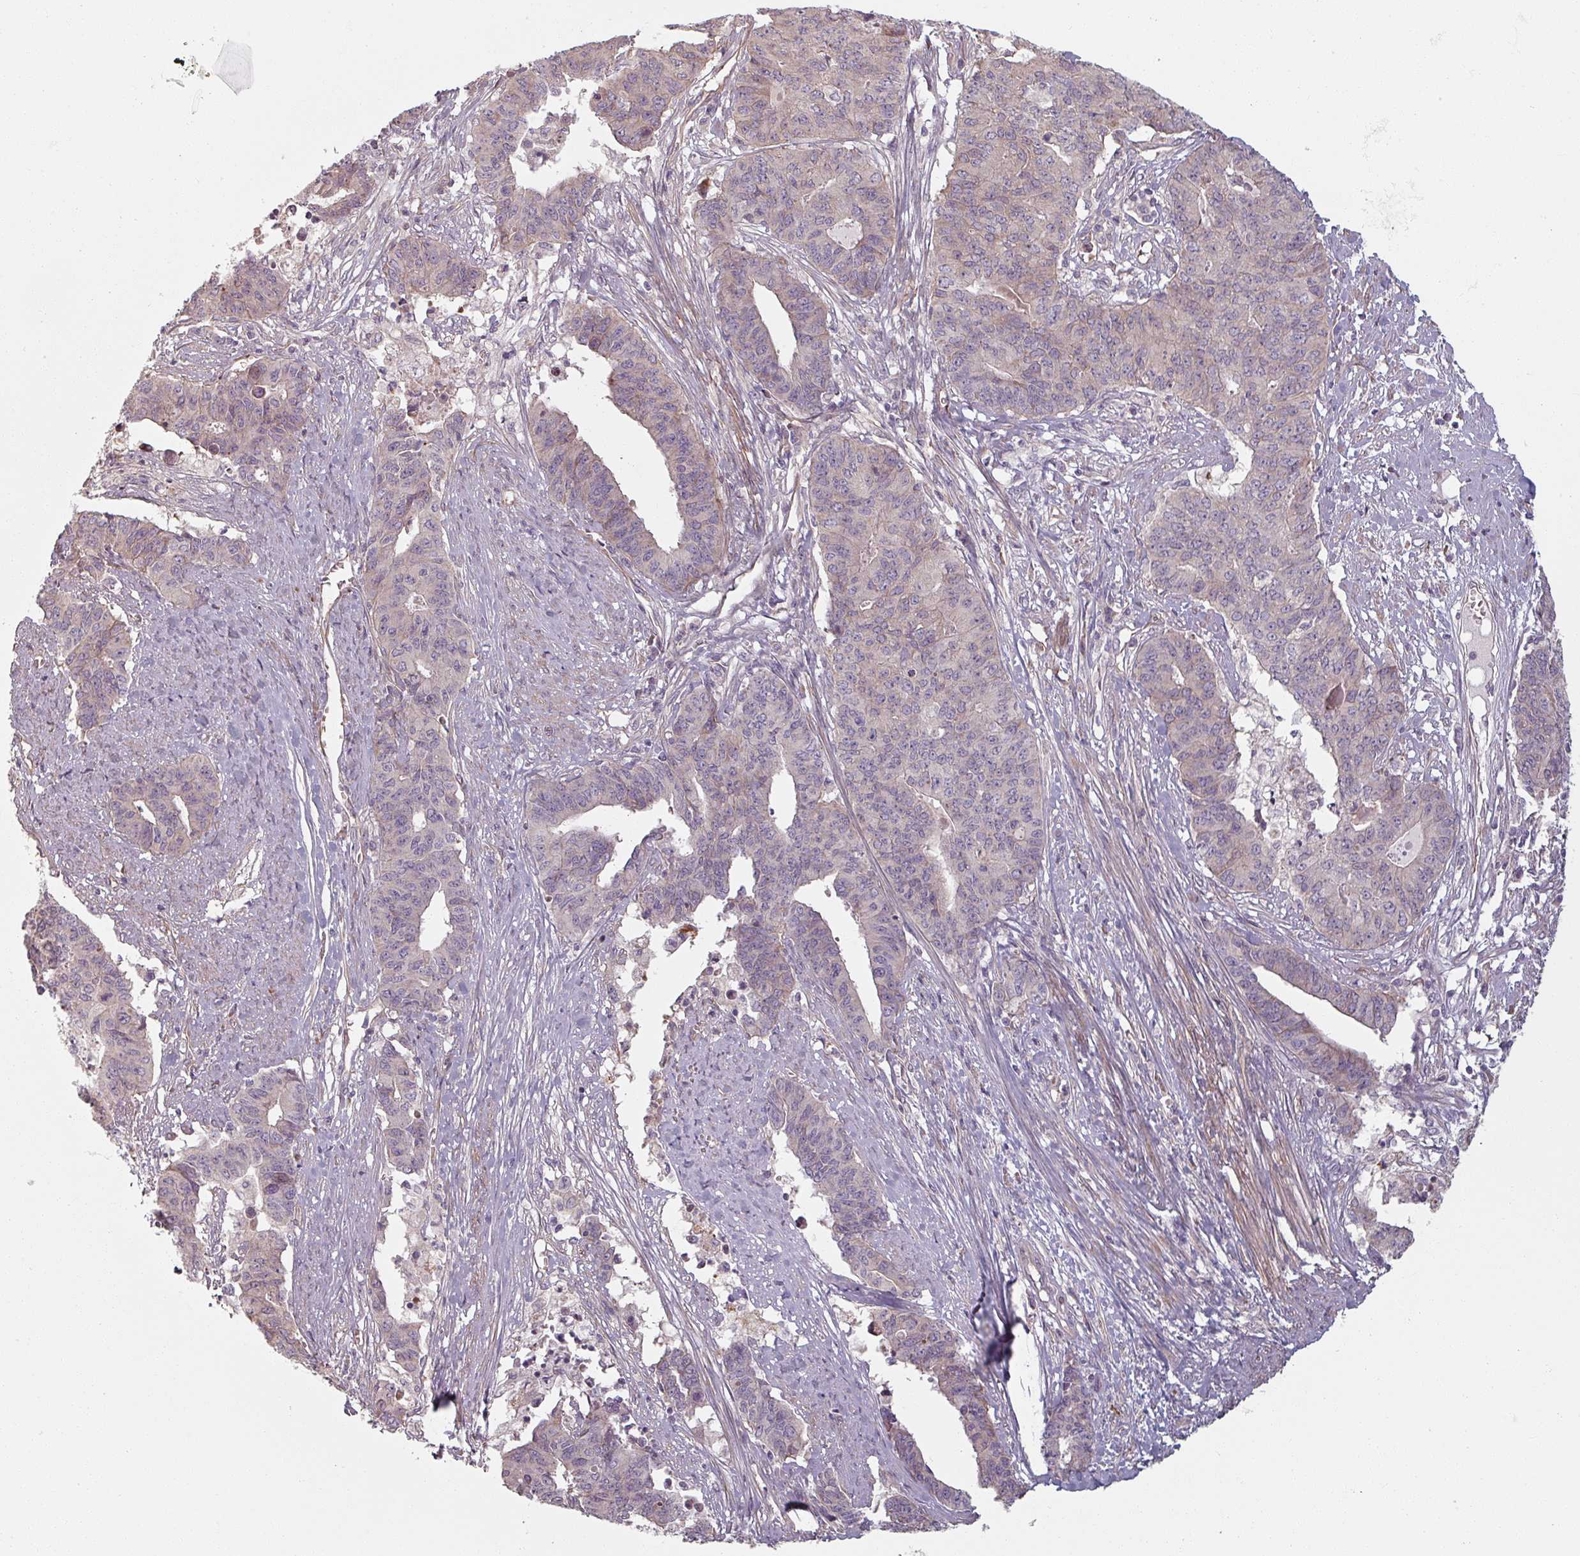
{"staining": {"intensity": "negative", "quantity": "none", "location": "none"}, "tissue": "endometrial cancer", "cell_type": "Tumor cells", "image_type": "cancer", "snomed": [{"axis": "morphology", "description": "Adenocarcinoma, NOS"}, {"axis": "topography", "description": "Endometrium"}], "caption": "Immunohistochemistry micrograph of neoplastic tissue: human endometrial cancer stained with DAB demonstrates no significant protein positivity in tumor cells.", "gene": "C4BPB", "patient": {"sex": "female", "age": 59}}